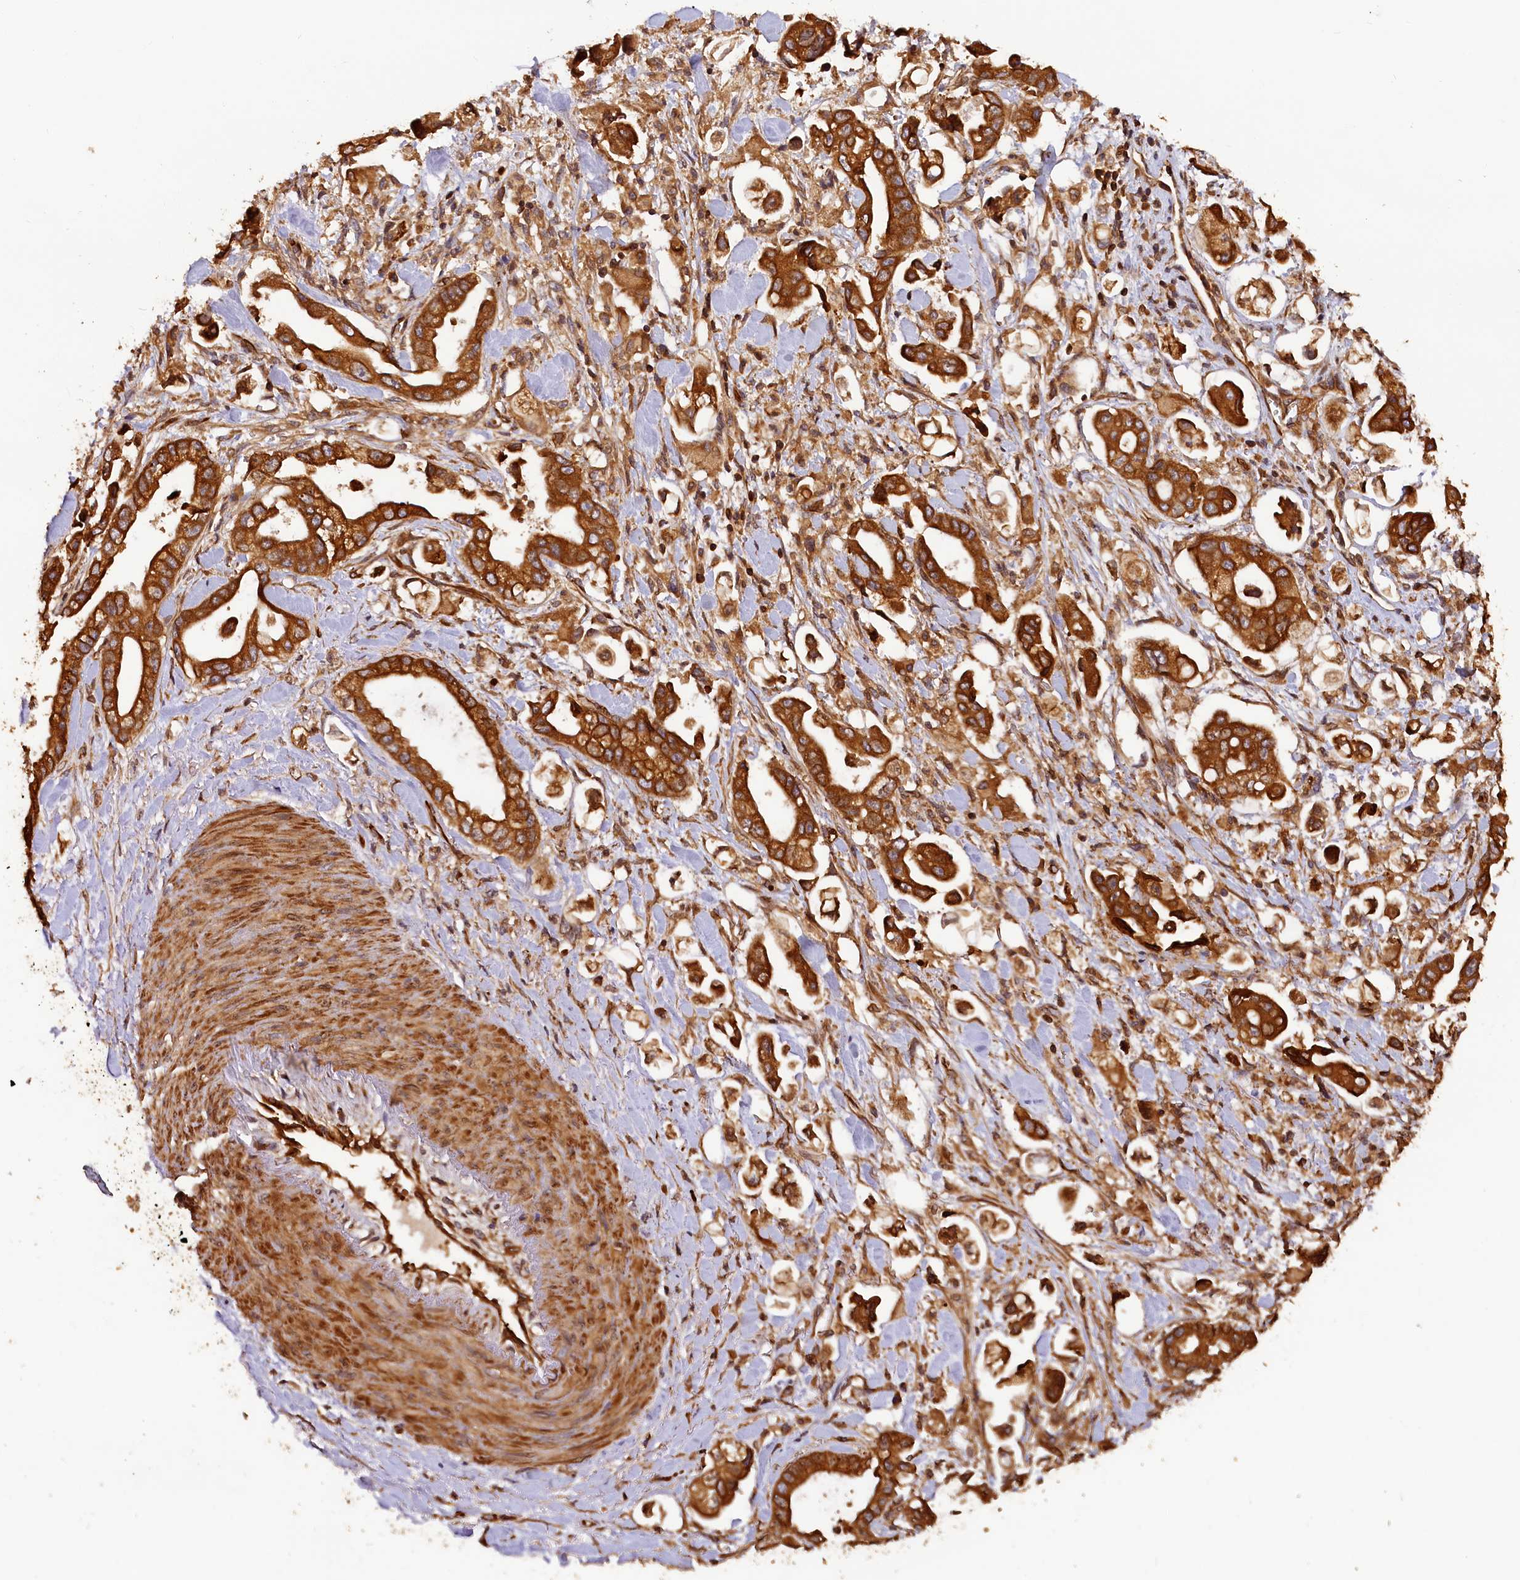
{"staining": {"intensity": "strong", "quantity": ">75%", "location": "cytoplasmic/membranous"}, "tissue": "stomach cancer", "cell_type": "Tumor cells", "image_type": "cancer", "snomed": [{"axis": "morphology", "description": "Adenocarcinoma, NOS"}, {"axis": "topography", "description": "Stomach"}], "caption": "Human stomach adenocarcinoma stained with a brown dye displays strong cytoplasmic/membranous positive positivity in about >75% of tumor cells.", "gene": "HMOX2", "patient": {"sex": "male", "age": 62}}